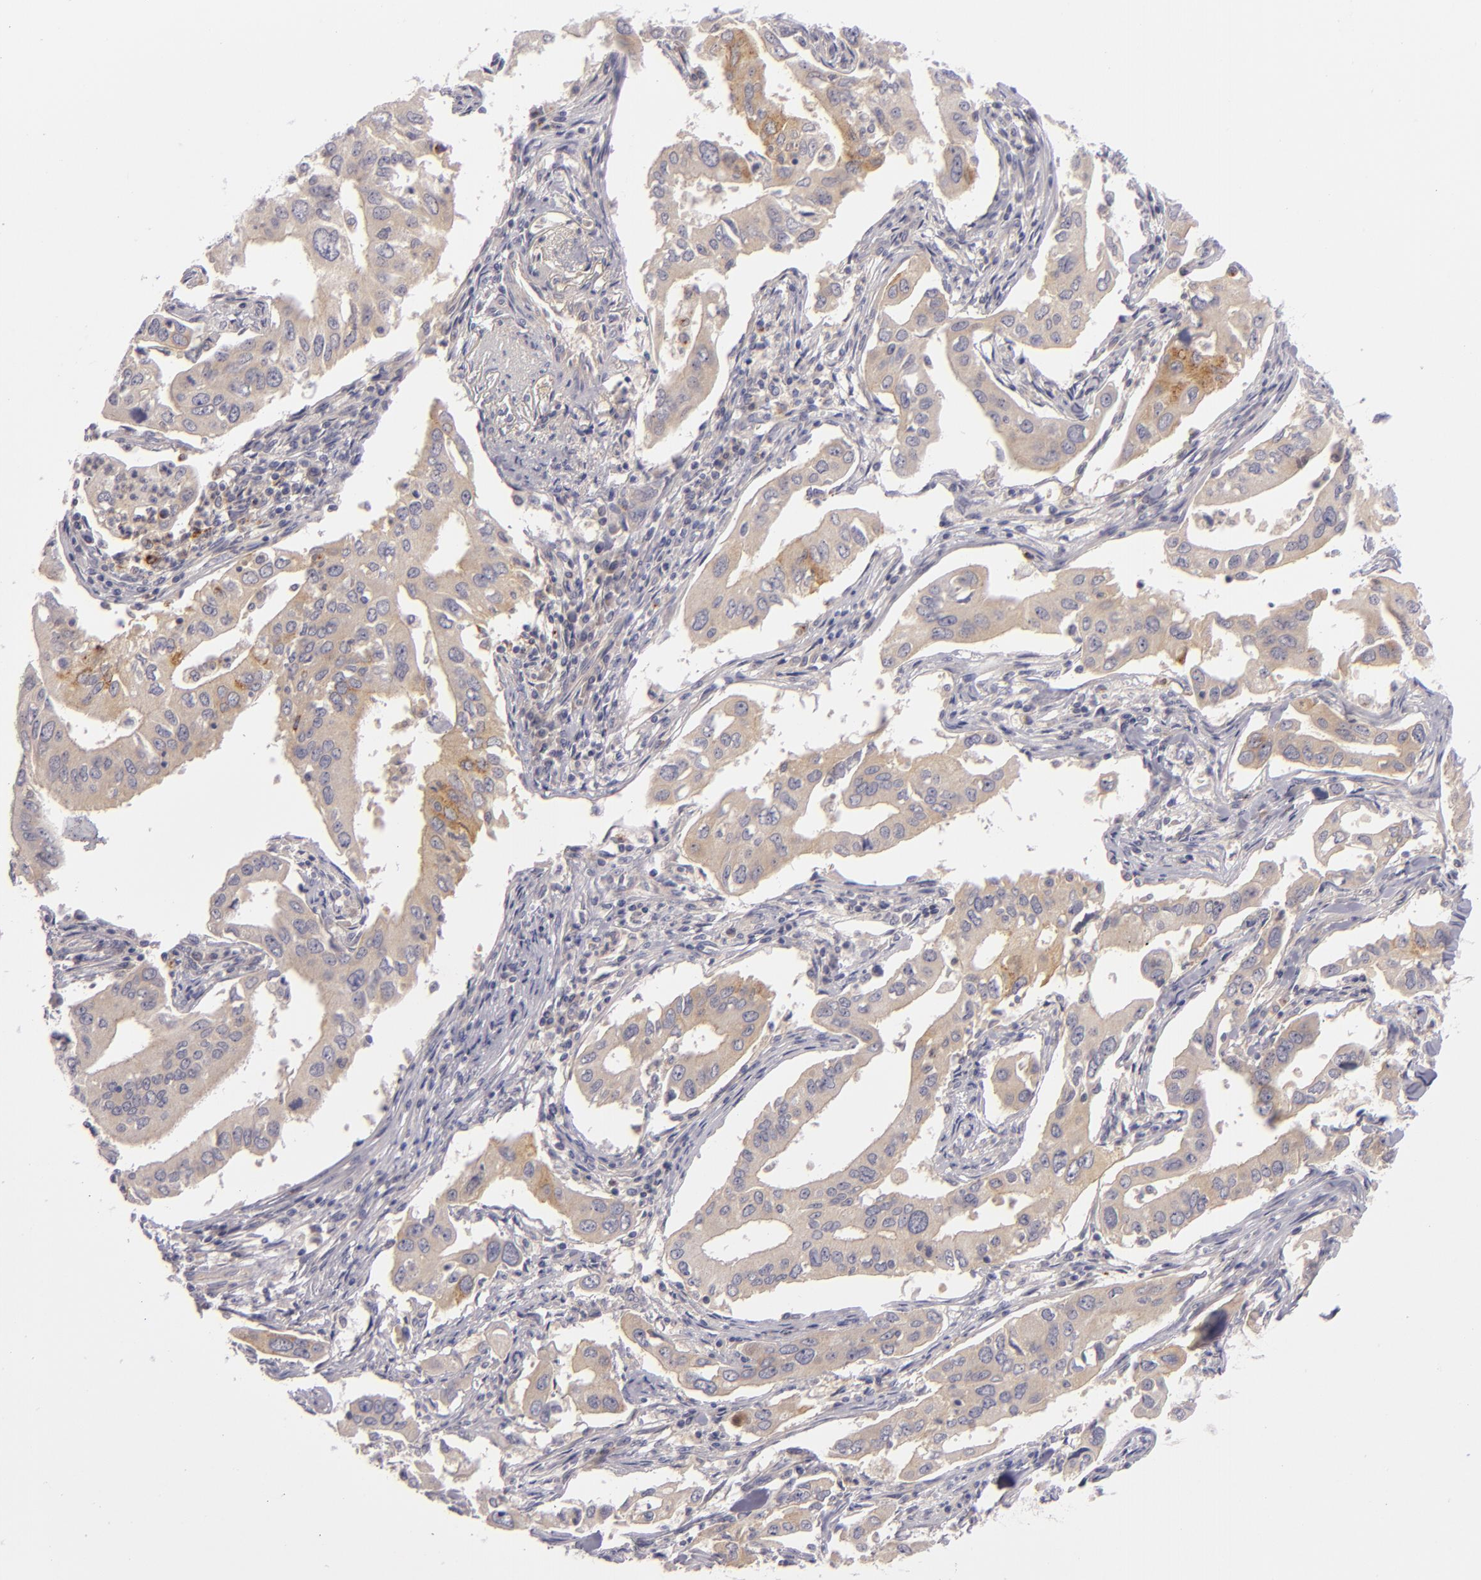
{"staining": {"intensity": "weak", "quantity": "25%-75%", "location": "cytoplasmic/membranous"}, "tissue": "lung cancer", "cell_type": "Tumor cells", "image_type": "cancer", "snomed": [{"axis": "morphology", "description": "Adenocarcinoma, NOS"}, {"axis": "topography", "description": "Lung"}], "caption": "The micrograph shows staining of lung adenocarcinoma, revealing weak cytoplasmic/membranous protein positivity (brown color) within tumor cells.", "gene": "CD83", "patient": {"sex": "male", "age": 48}}